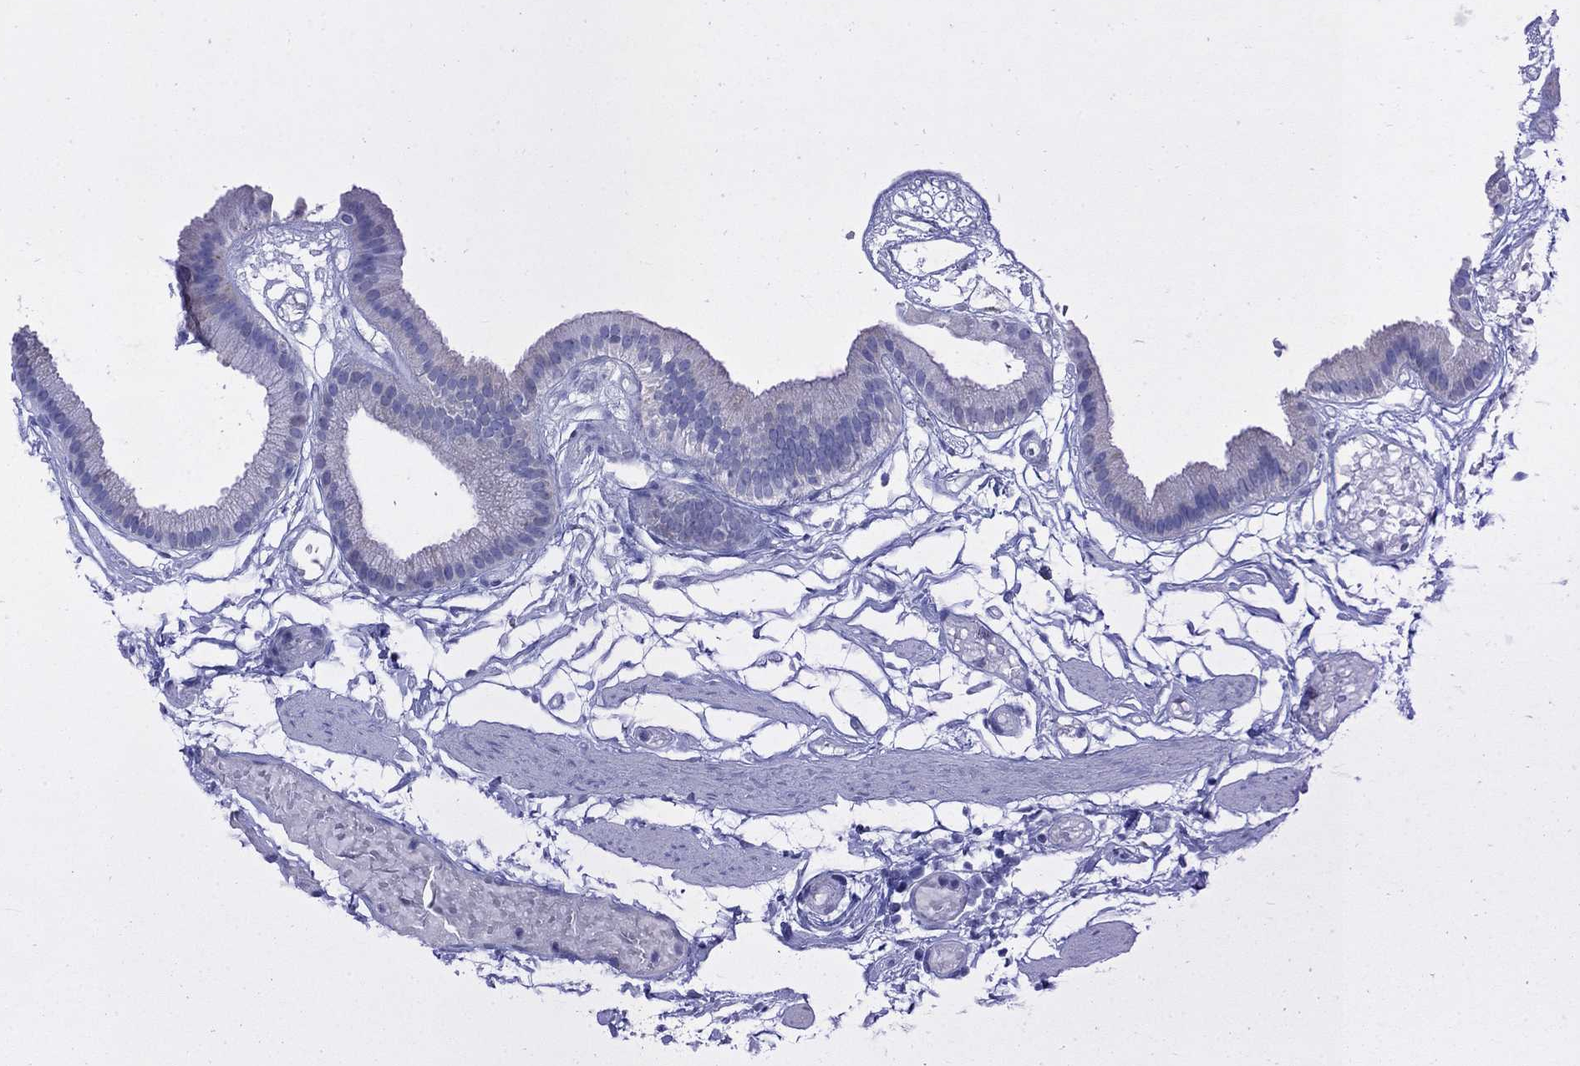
{"staining": {"intensity": "negative", "quantity": "none", "location": "none"}, "tissue": "gallbladder", "cell_type": "Glandular cells", "image_type": "normal", "snomed": [{"axis": "morphology", "description": "Normal tissue, NOS"}, {"axis": "topography", "description": "Gallbladder"}], "caption": "This is an immunohistochemistry histopathology image of benign human gallbladder. There is no positivity in glandular cells.", "gene": "SCCPDH", "patient": {"sex": "female", "age": 45}}